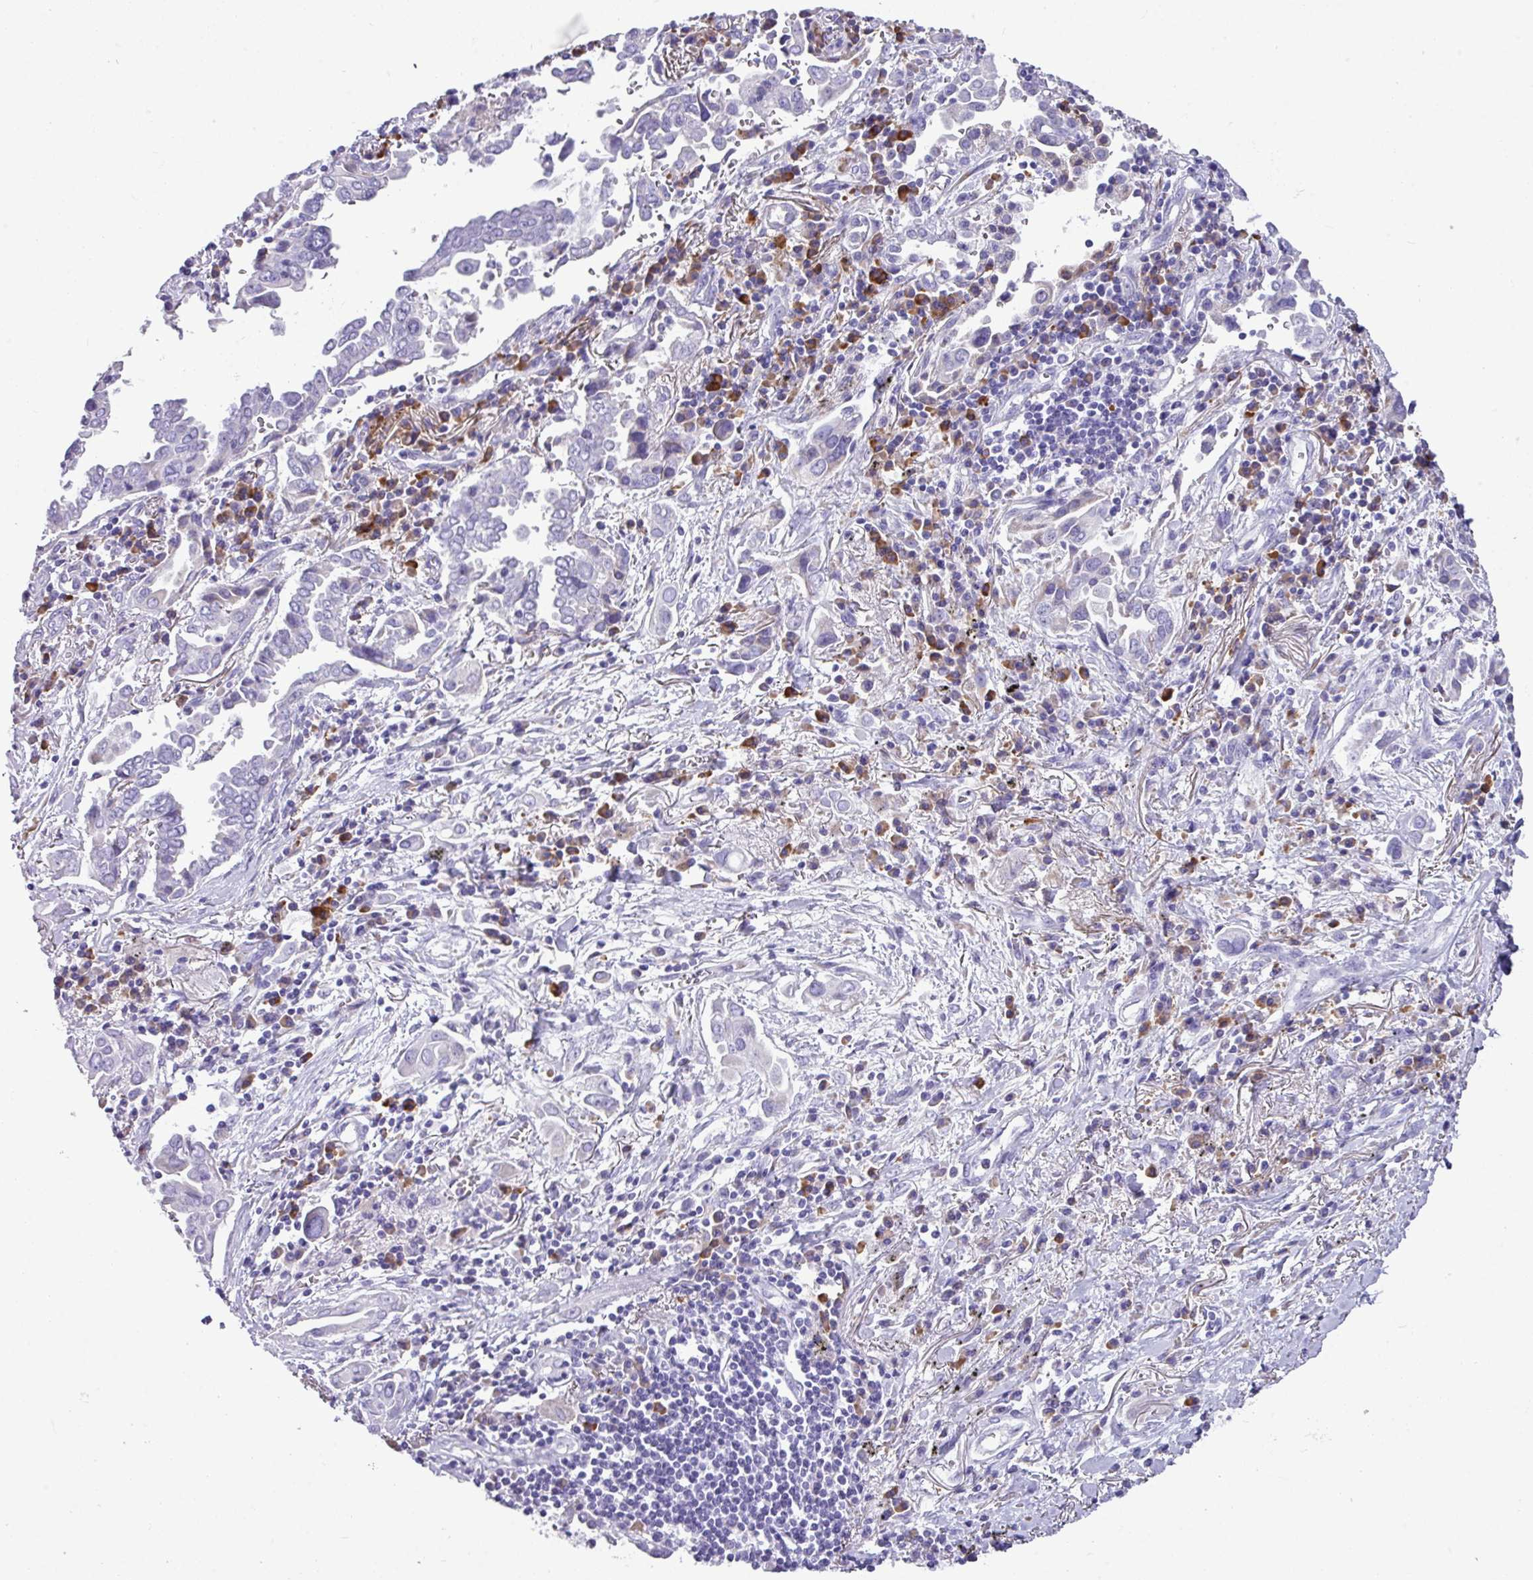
{"staining": {"intensity": "negative", "quantity": "none", "location": "none"}, "tissue": "lung cancer", "cell_type": "Tumor cells", "image_type": "cancer", "snomed": [{"axis": "morphology", "description": "Adenocarcinoma, NOS"}, {"axis": "topography", "description": "Lung"}], "caption": "Micrograph shows no significant protein positivity in tumor cells of lung adenocarcinoma.", "gene": "RGS21", "patient": {"sex": "male", "age": 76}}